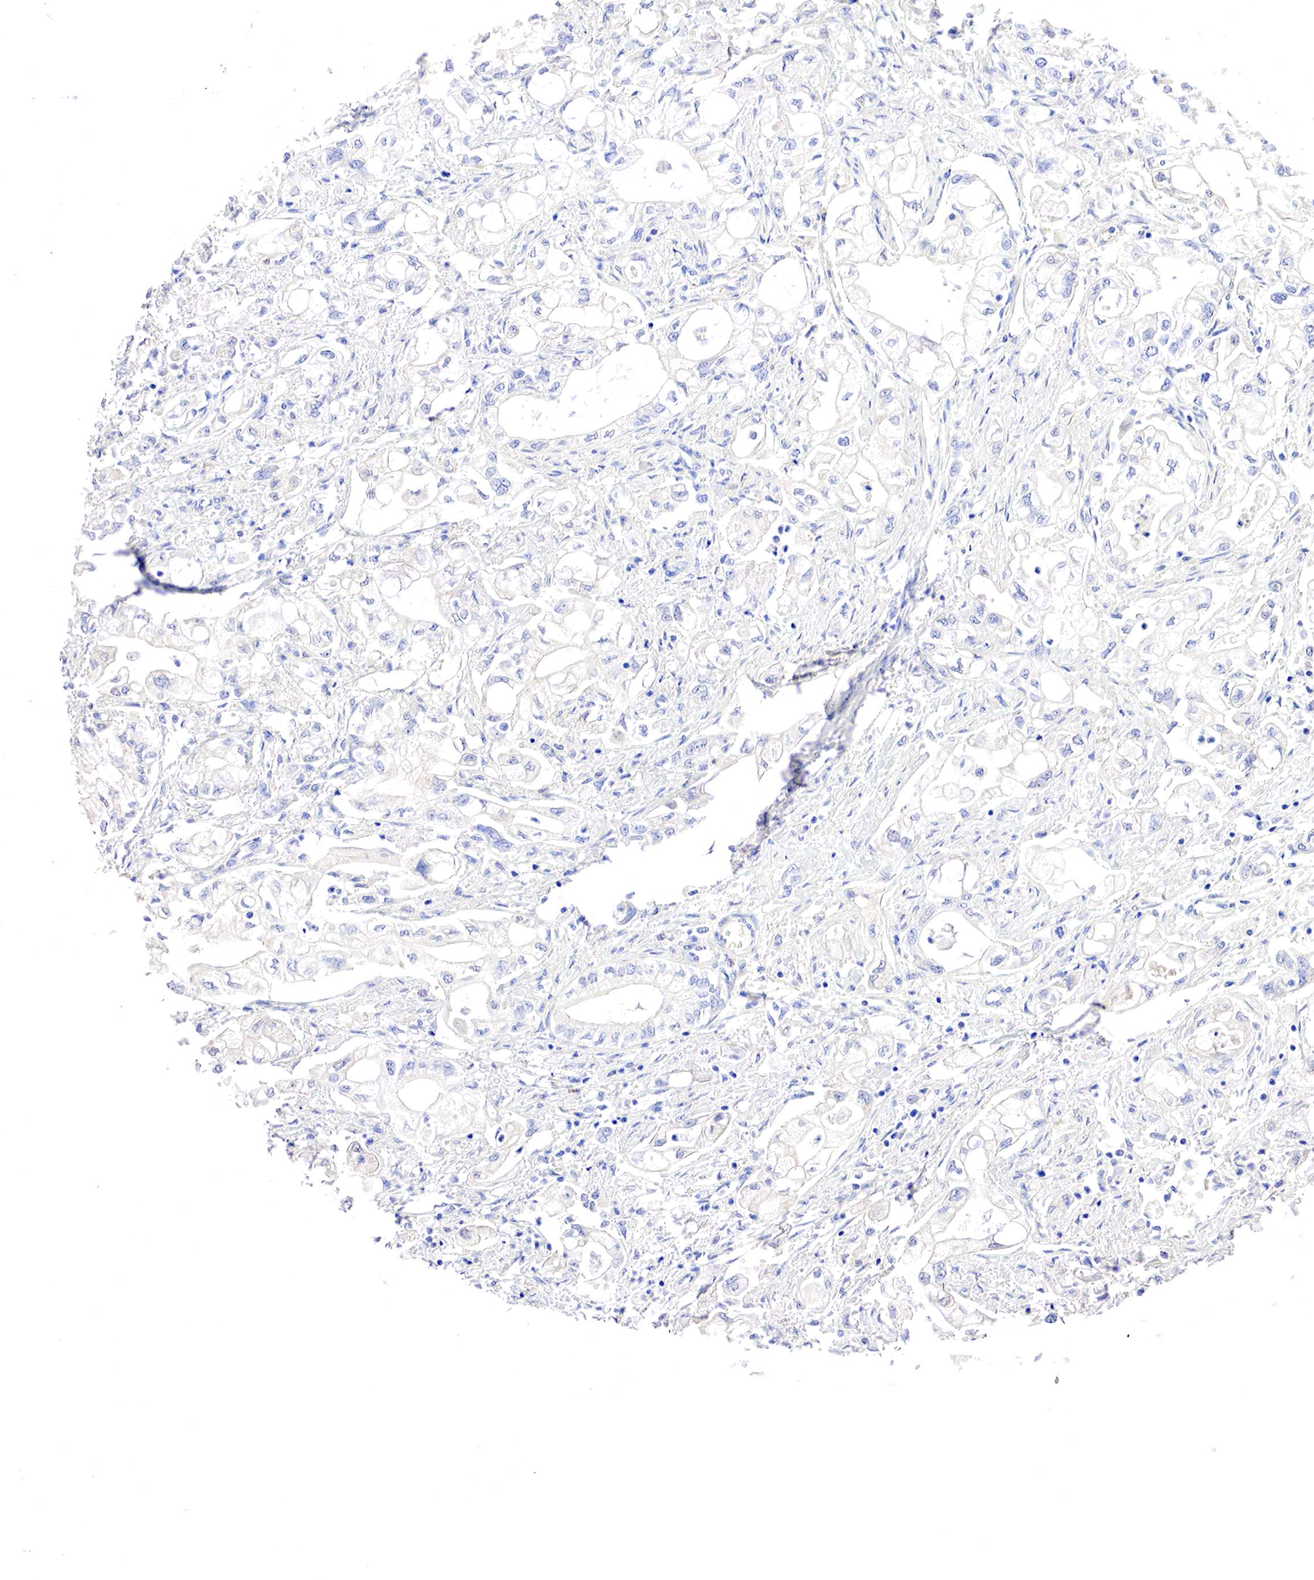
{"staining": {"intensity": "negative", "quantity": "none", "location": "none"}, "tissue": "pancreatic cancer", "cell_type": "Tumor cells", "image_type": "cancer", "snomed": [{"axis": "morphology", "description": "Adenocarcinoma, NOS"}, {"axis": "topography", "description": "Pancreas"}], "caption": "Immunohistochemistry (IHC) histopathology image of neoplastic tissue: pancreatic adenocarcinoma stained with DAB (3,3'-diaminobenzidine) exhibits no significant protein positivity in tumor cells.", "gene": "GATA1", "patient": {"sex": "male", "age": 79}}